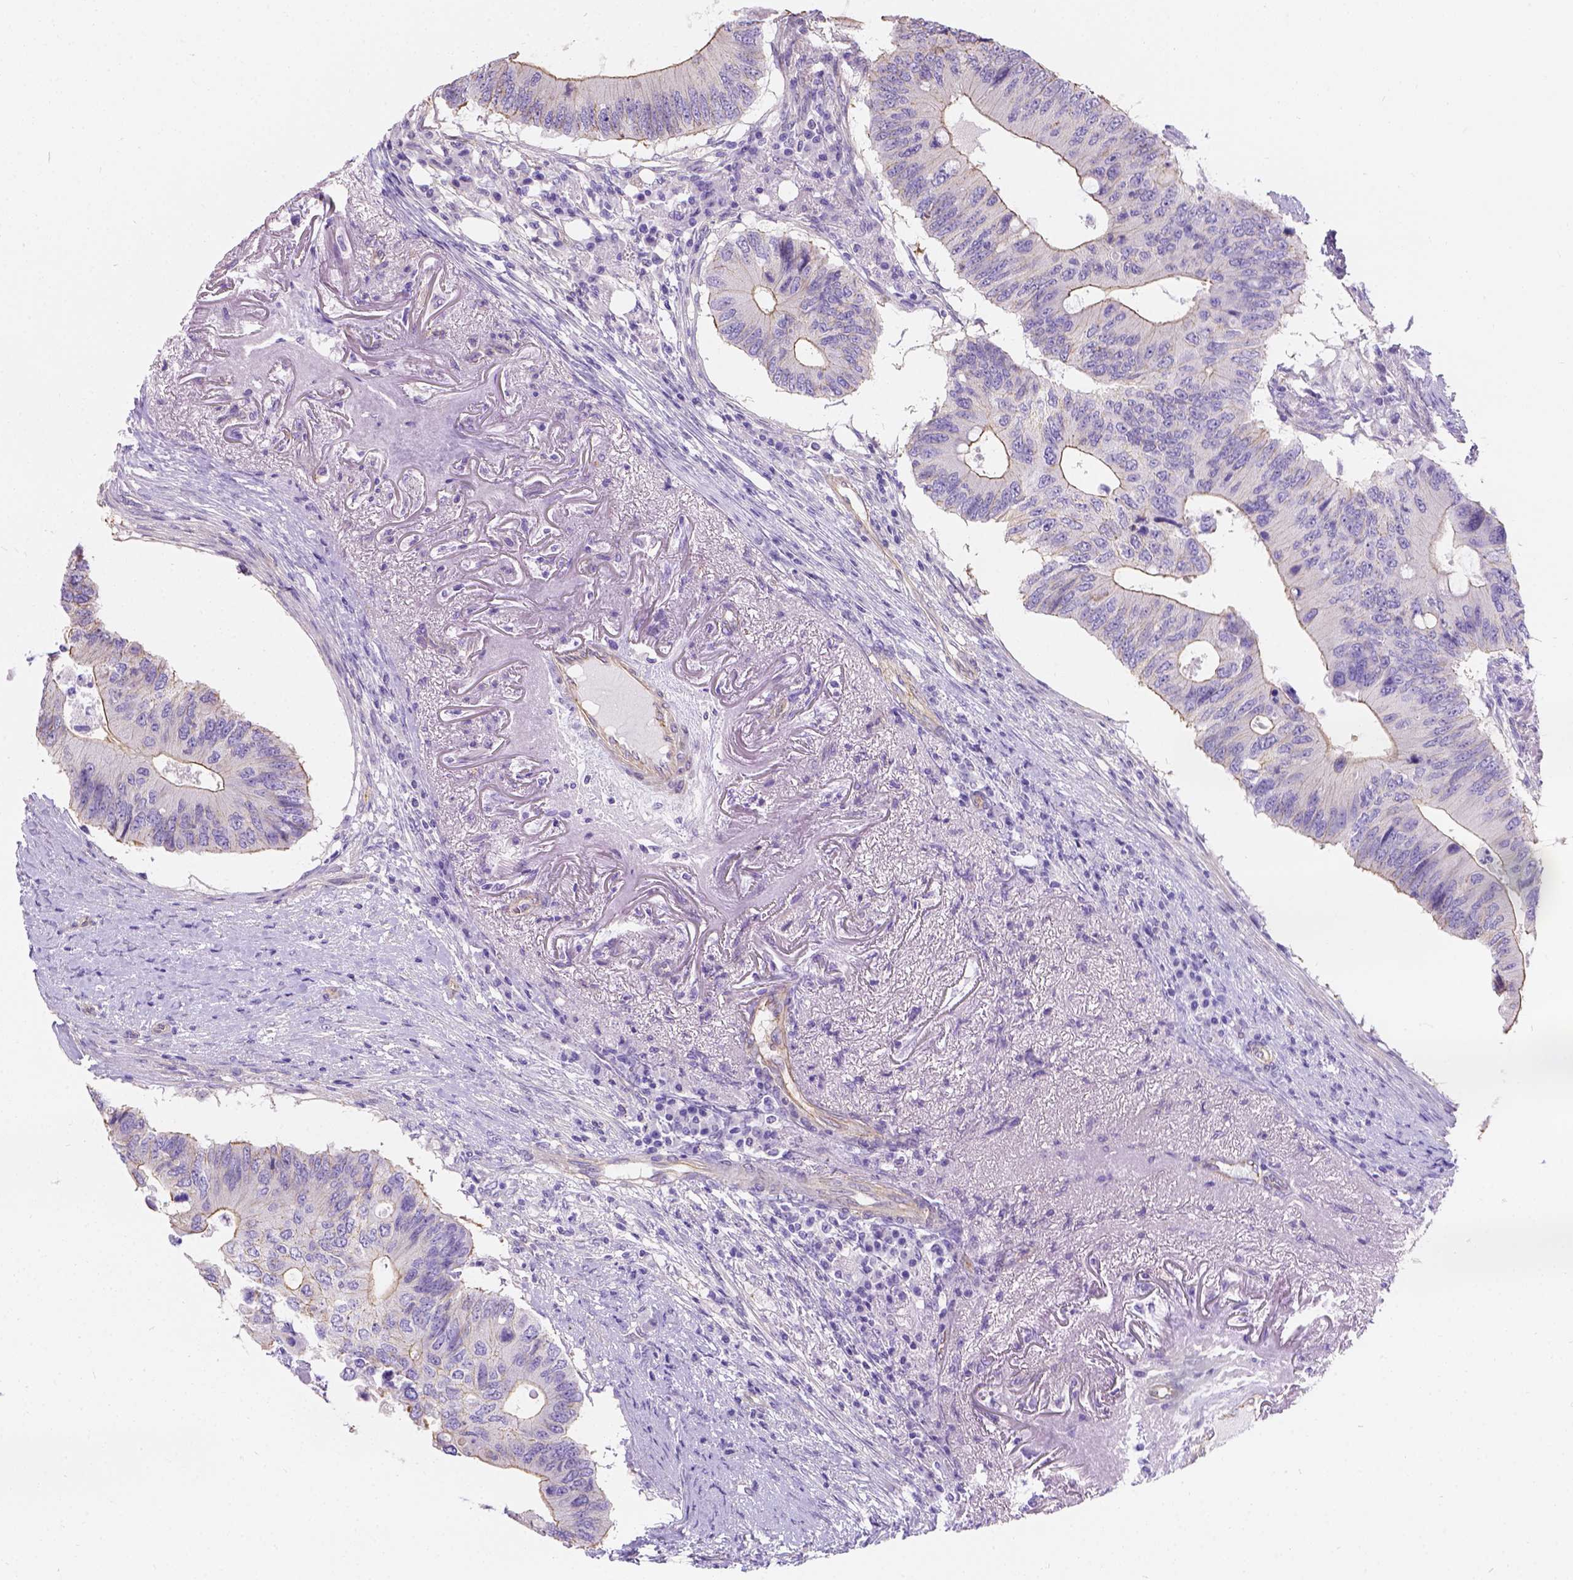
{"staining": {"intensity": "moderate", "quantity": "25%-75%", "location": "cytoplasmic/membranous"}, "tissue": "colorectal cancer", "cell_type": "Tumor cells", "image_type": "cancer", "snomed": [{"axis": "morphology", "description": "Adenocarcinoma, NOS"}, {"axis": "topography", "description": "Colon"}], "caption": "Immunohistochemistry (IHC) photomicrograph of neoplastic tissue: human colorectal adenocarcinoma stained using IHC reveals medium levels of moderate protein expression localized specifically in the cytoplasmic/membranous of tumor cells, appearing as a cytoplasmic/membranous brown color.", "gene": "PHF7", "patient": {"sex": "male", "age": 71}}